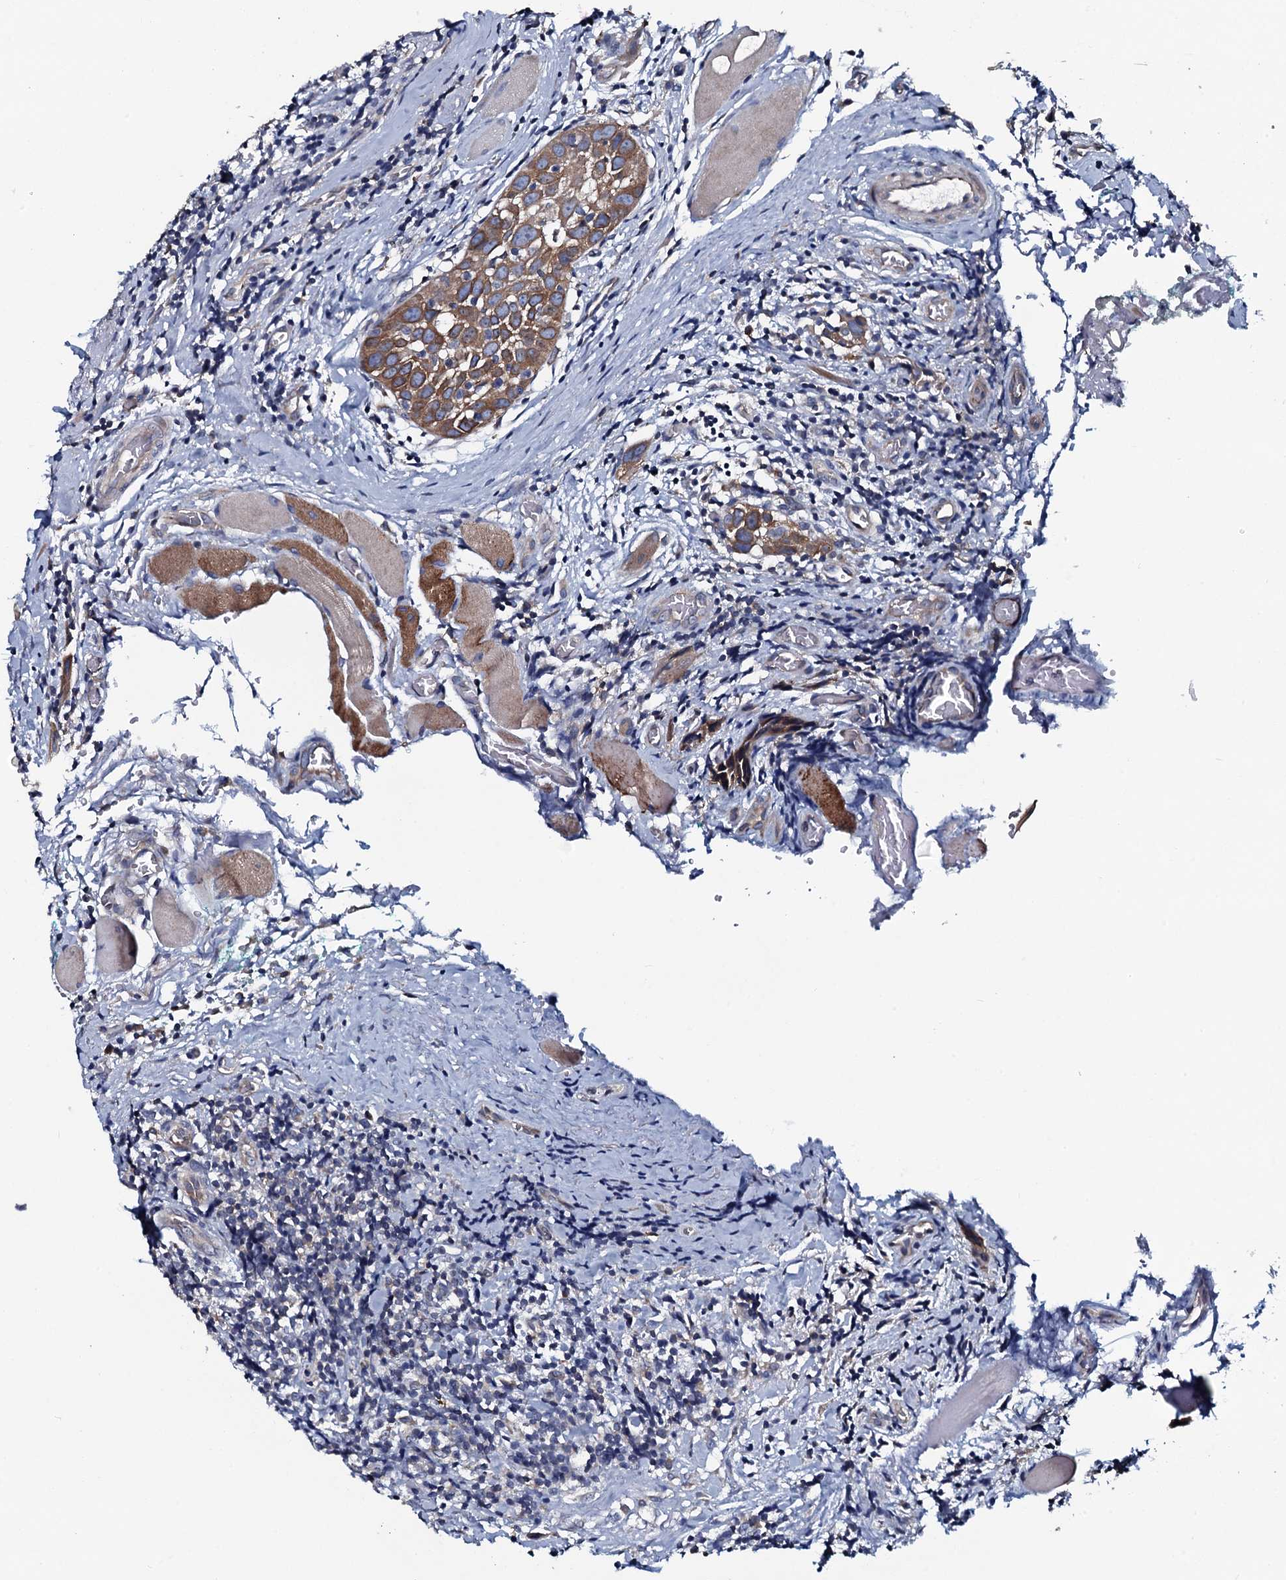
{"staining": {"intensity": "moderate", "quantity": ">75%", "location": "cytoplasmic/membranous"}, "tissue": "head and neck cancer", "cell_type": "Tumor cells", "image_type": "cancer", "snomed": [{"axis": "morphology", "description": "Squamous cell carcinoma, NOS"}, {"axis": "topography", "description": "Oral tissue"}, {"axis": "topography", "description": "Head-Neck"}], "caption": "A medium amount of moderate cytoplasmic/membranous expression is present in approximately >75% of tumor cells in head and neck cancer tissue.", "gene": "TMEM151A", "patient": {"sex": "female", "age": 50}}